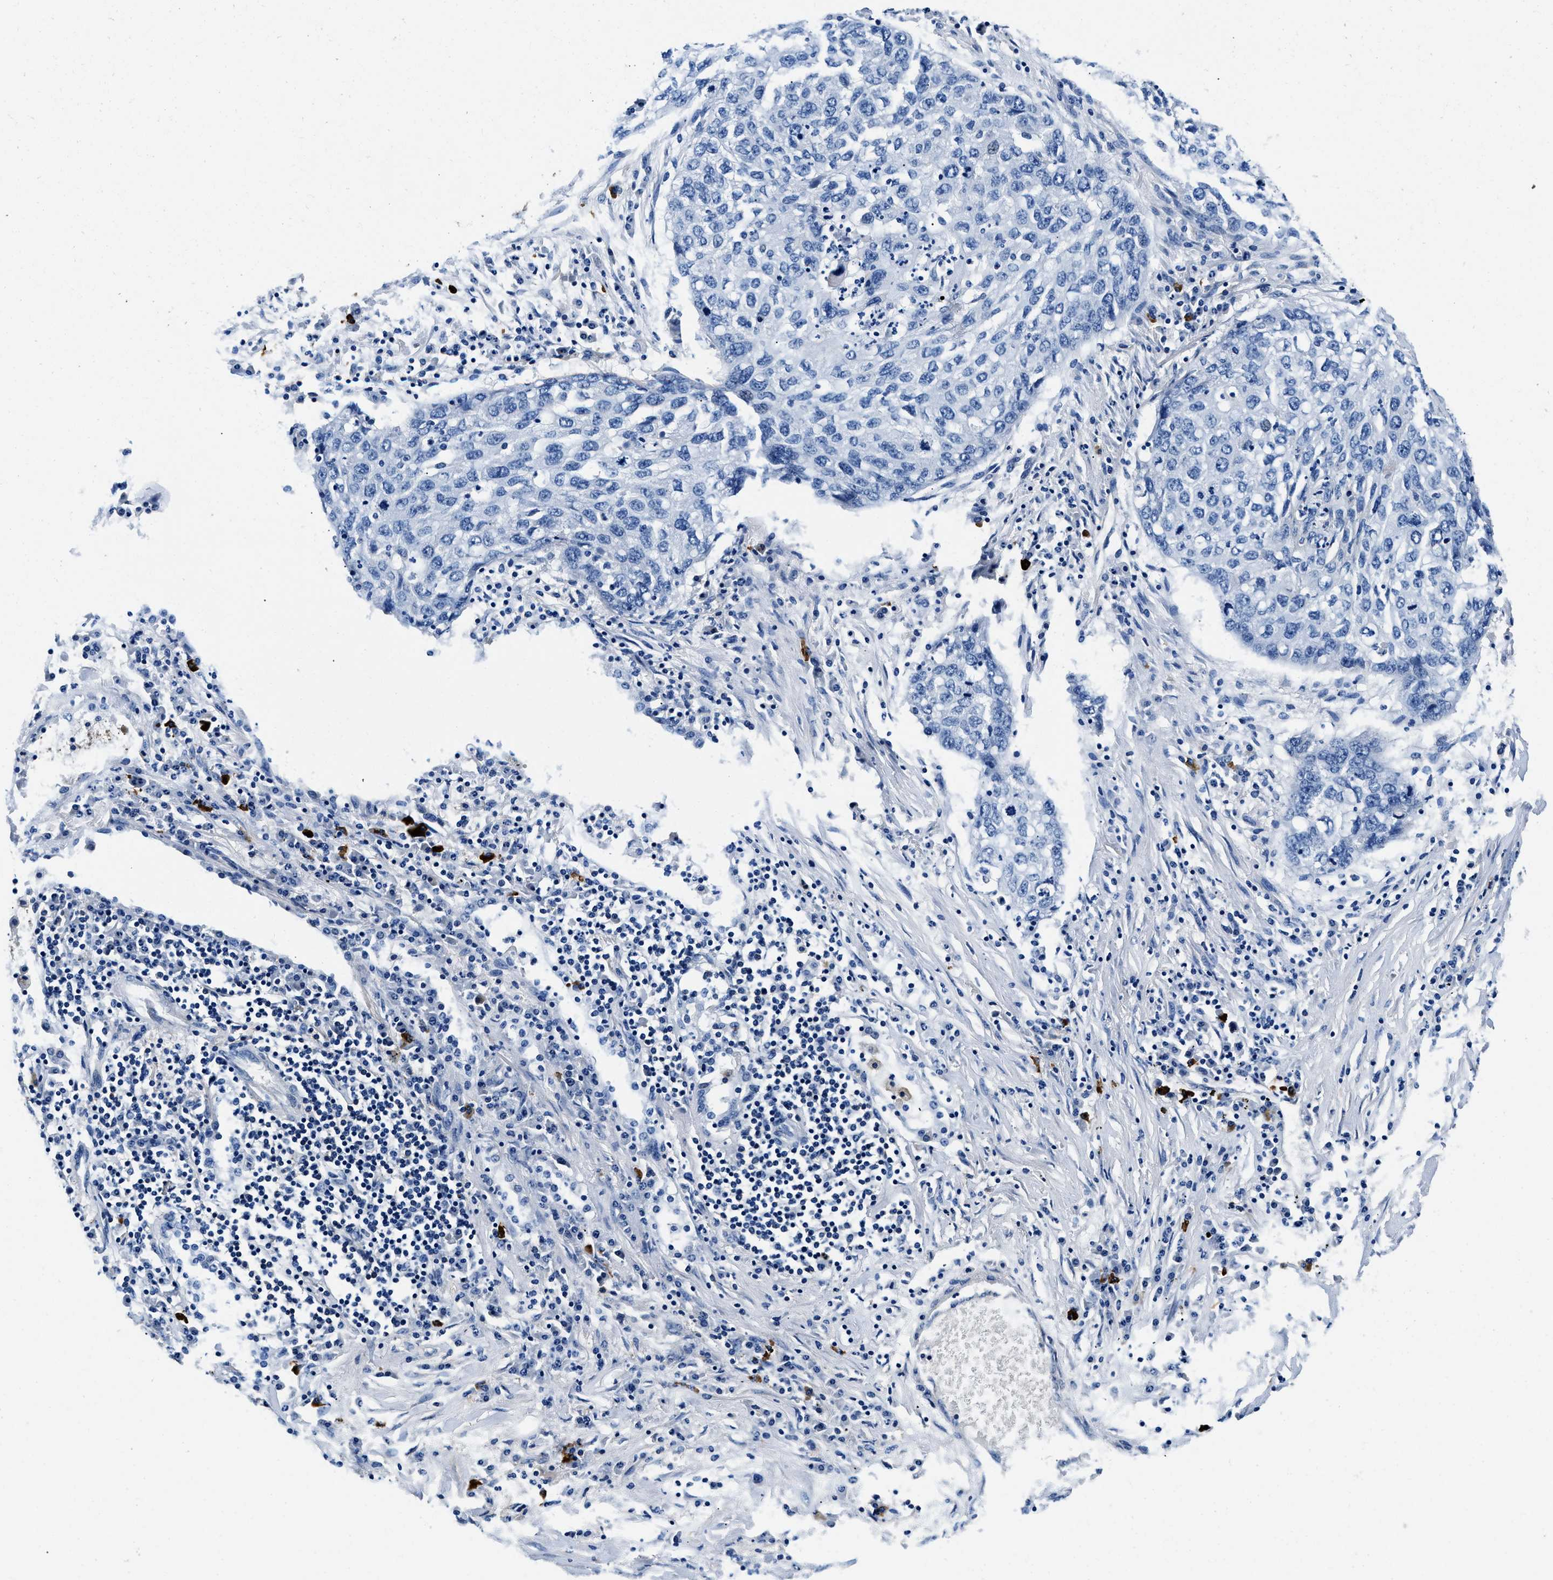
{"staining": {"intensity": "negative", "quantity": "none", "location": "none"}, "tissue": "lung cancer", "cell_type": "Tumor cells", "image_type": "cancer", "snomed": [{"axis": "morphology", "description": "Squamous cell carcinoma, NOS"}, {"axis": "topography", "description": "Lung"}], "caption": "High magnification brightfield microscopy of lung squamous cell carcinoma stained with DAB (3,3'-diaminobenzidine) (brown) and counterstained with hematoxylin (blue): tumor cells show no significant positivity.", "gene": "ZFAND3", "patient": {"sex": "female", "age": 63}}